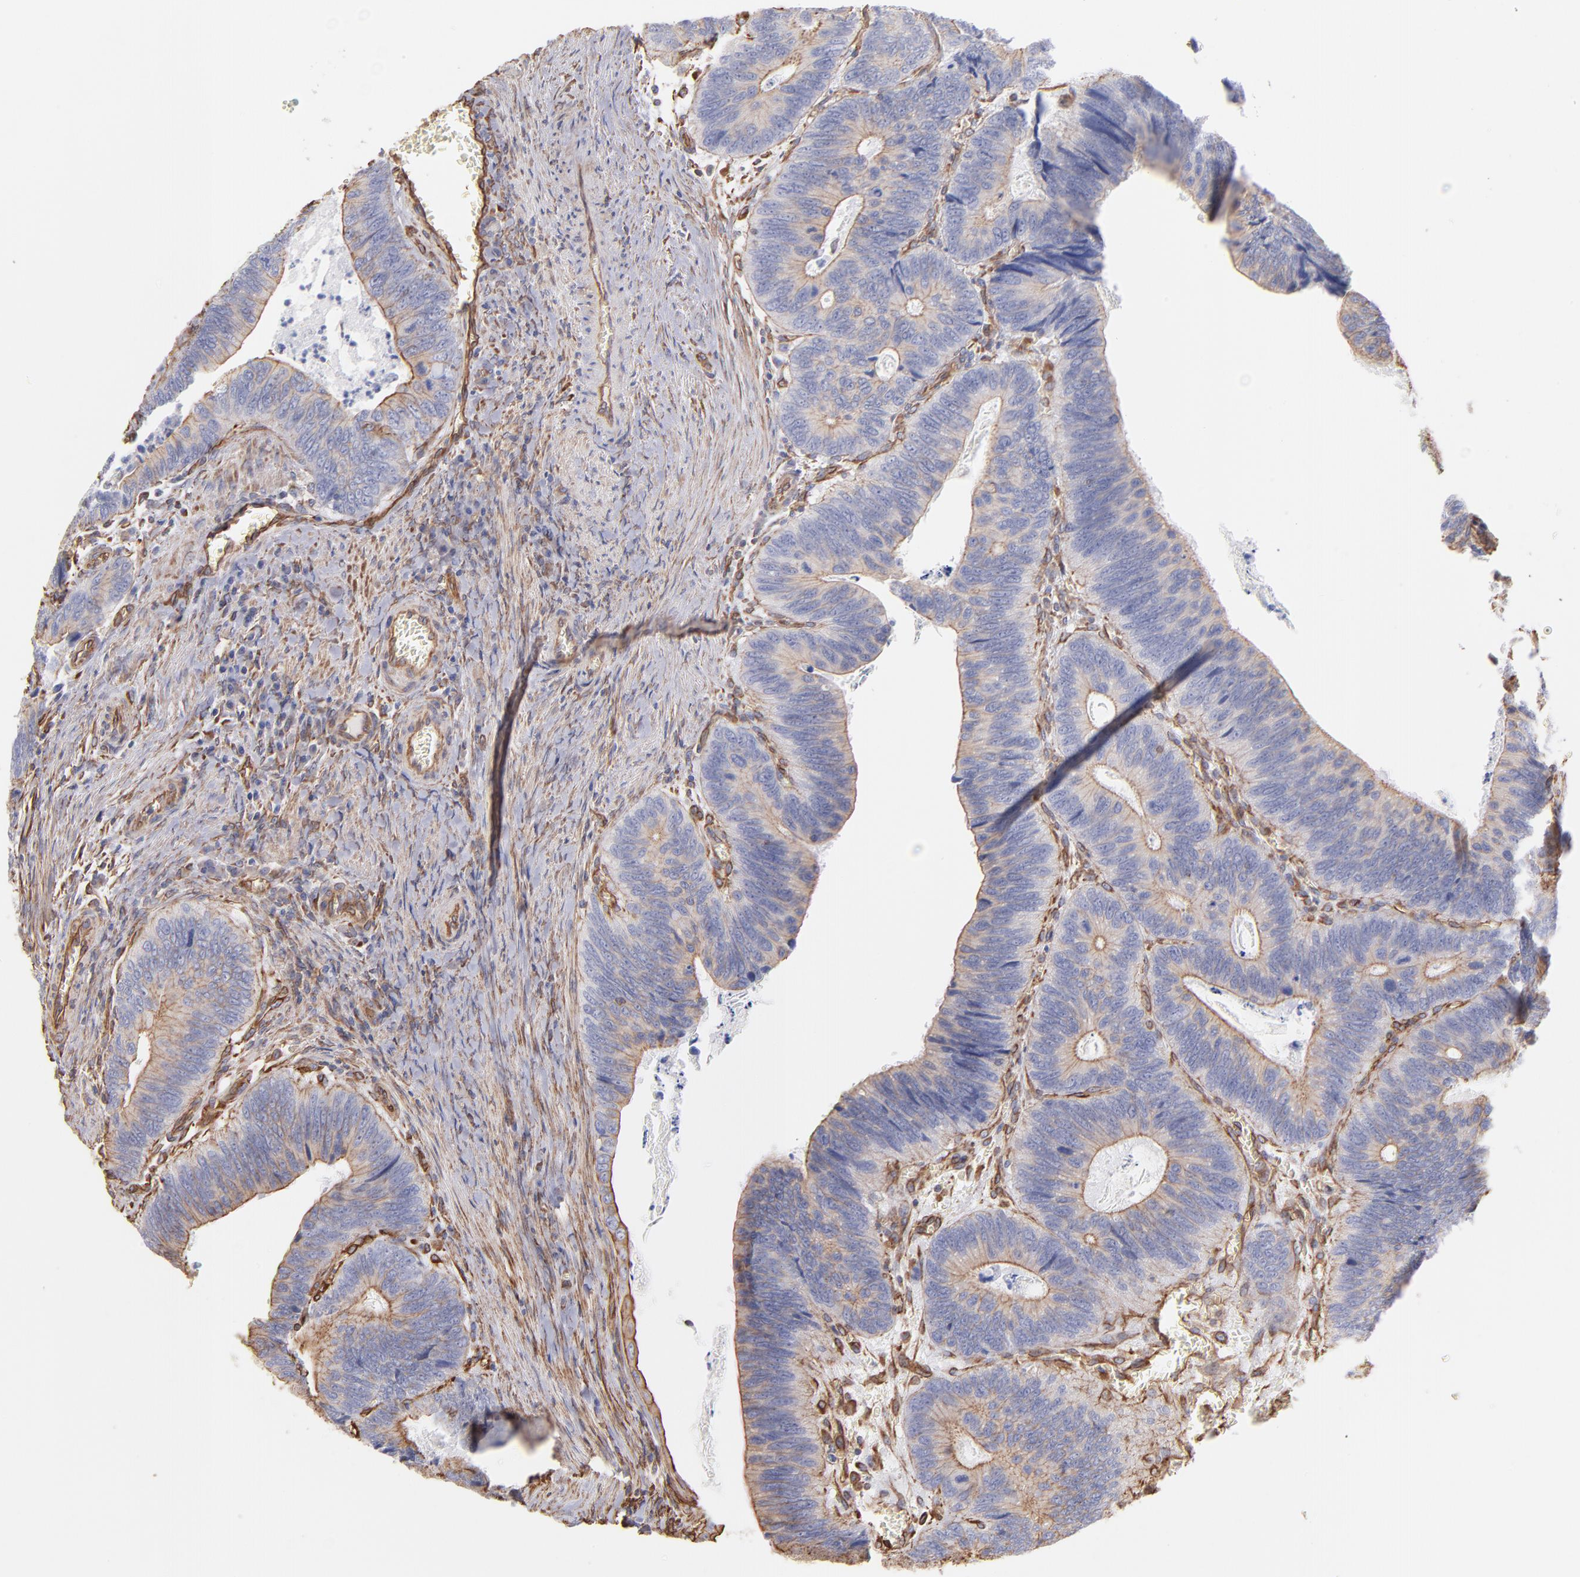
{"staining": {"intensity": "moderate", "quantity": ">75%", "location": "cytoplasmic/membranous"}, "tissue": "colorectal cancer", "cell_type": "Tumor cells", "image_type": "cancer", "snomed": [{"axis": "morphology", "description": "Adenocarcinoma, NOS"}, {"axis": "topography", "description": "Colon"}], "caption": "High-power microscopy captured an IHC histopathology image of adenocarcinoma (colorectal), revealing moderate cytoplasmic/membranous staining in approximately >75% of tumor cells.", "gene": "PLEC", "patient": {"sex": "male", "age": 72}}